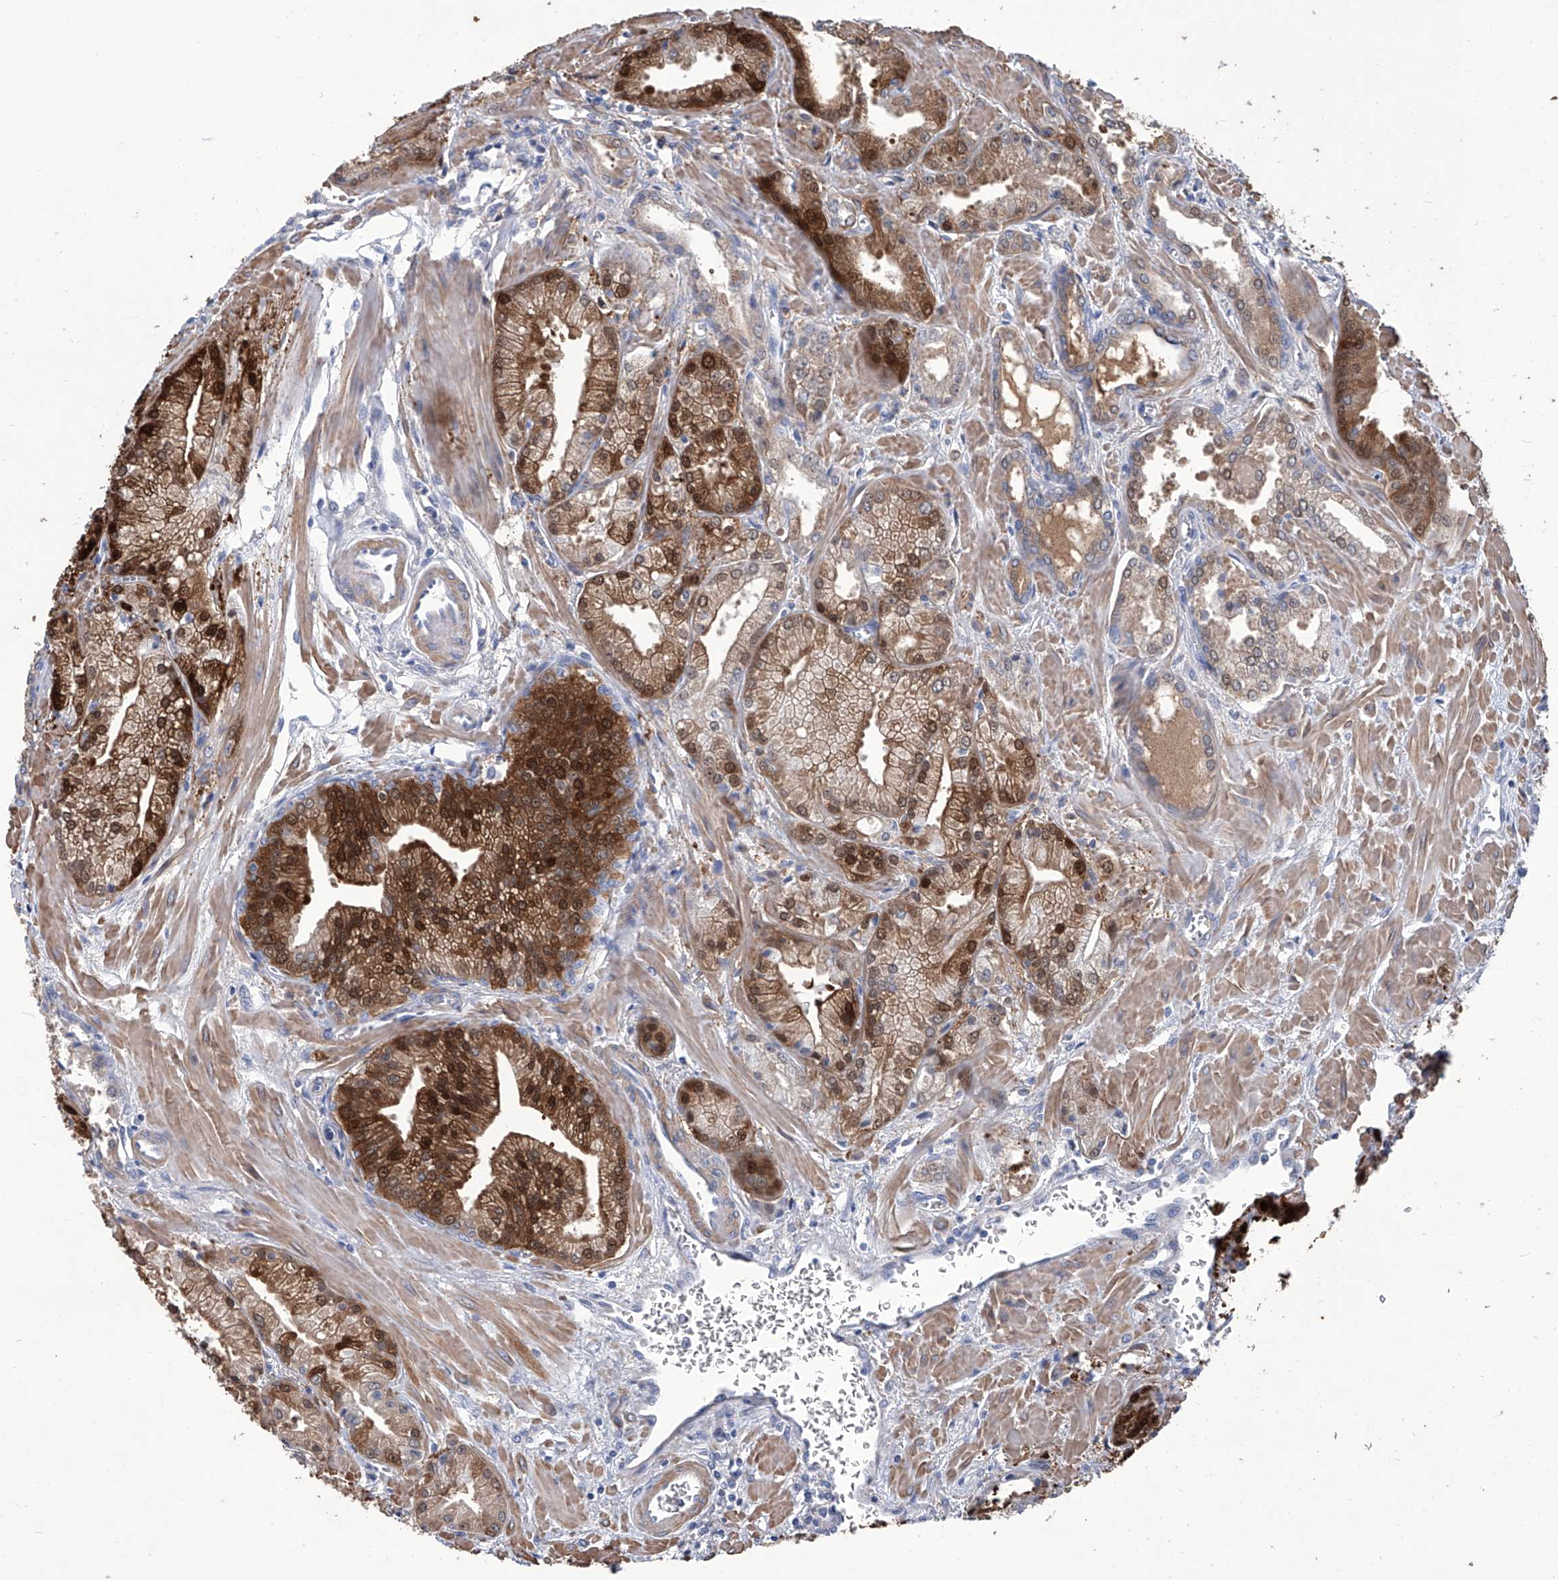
{"staining": {"intensity": "moderate", "quantity": ">75%", "location": "cytoplasmic/membranous,nuclear"}, "tissue": "prostate cancer", "cell_type": "Tumor cells", "image_type": "cancer", "snomed": [{"axis": "morphology", "description": "Adenocarcinoma, Low grade"}, {"axis": "topography", "description": "Prostate"}], "caption": "Human prostate cancer (low-grade adenocarcinoma) stained for a protein (brown) demonstrates moderate cytoplasmic/membranous and nuclear positive expression in about >75% of tumor cells.", "gene": "SMS", "patient": {"sex": "male", "age": 67}}